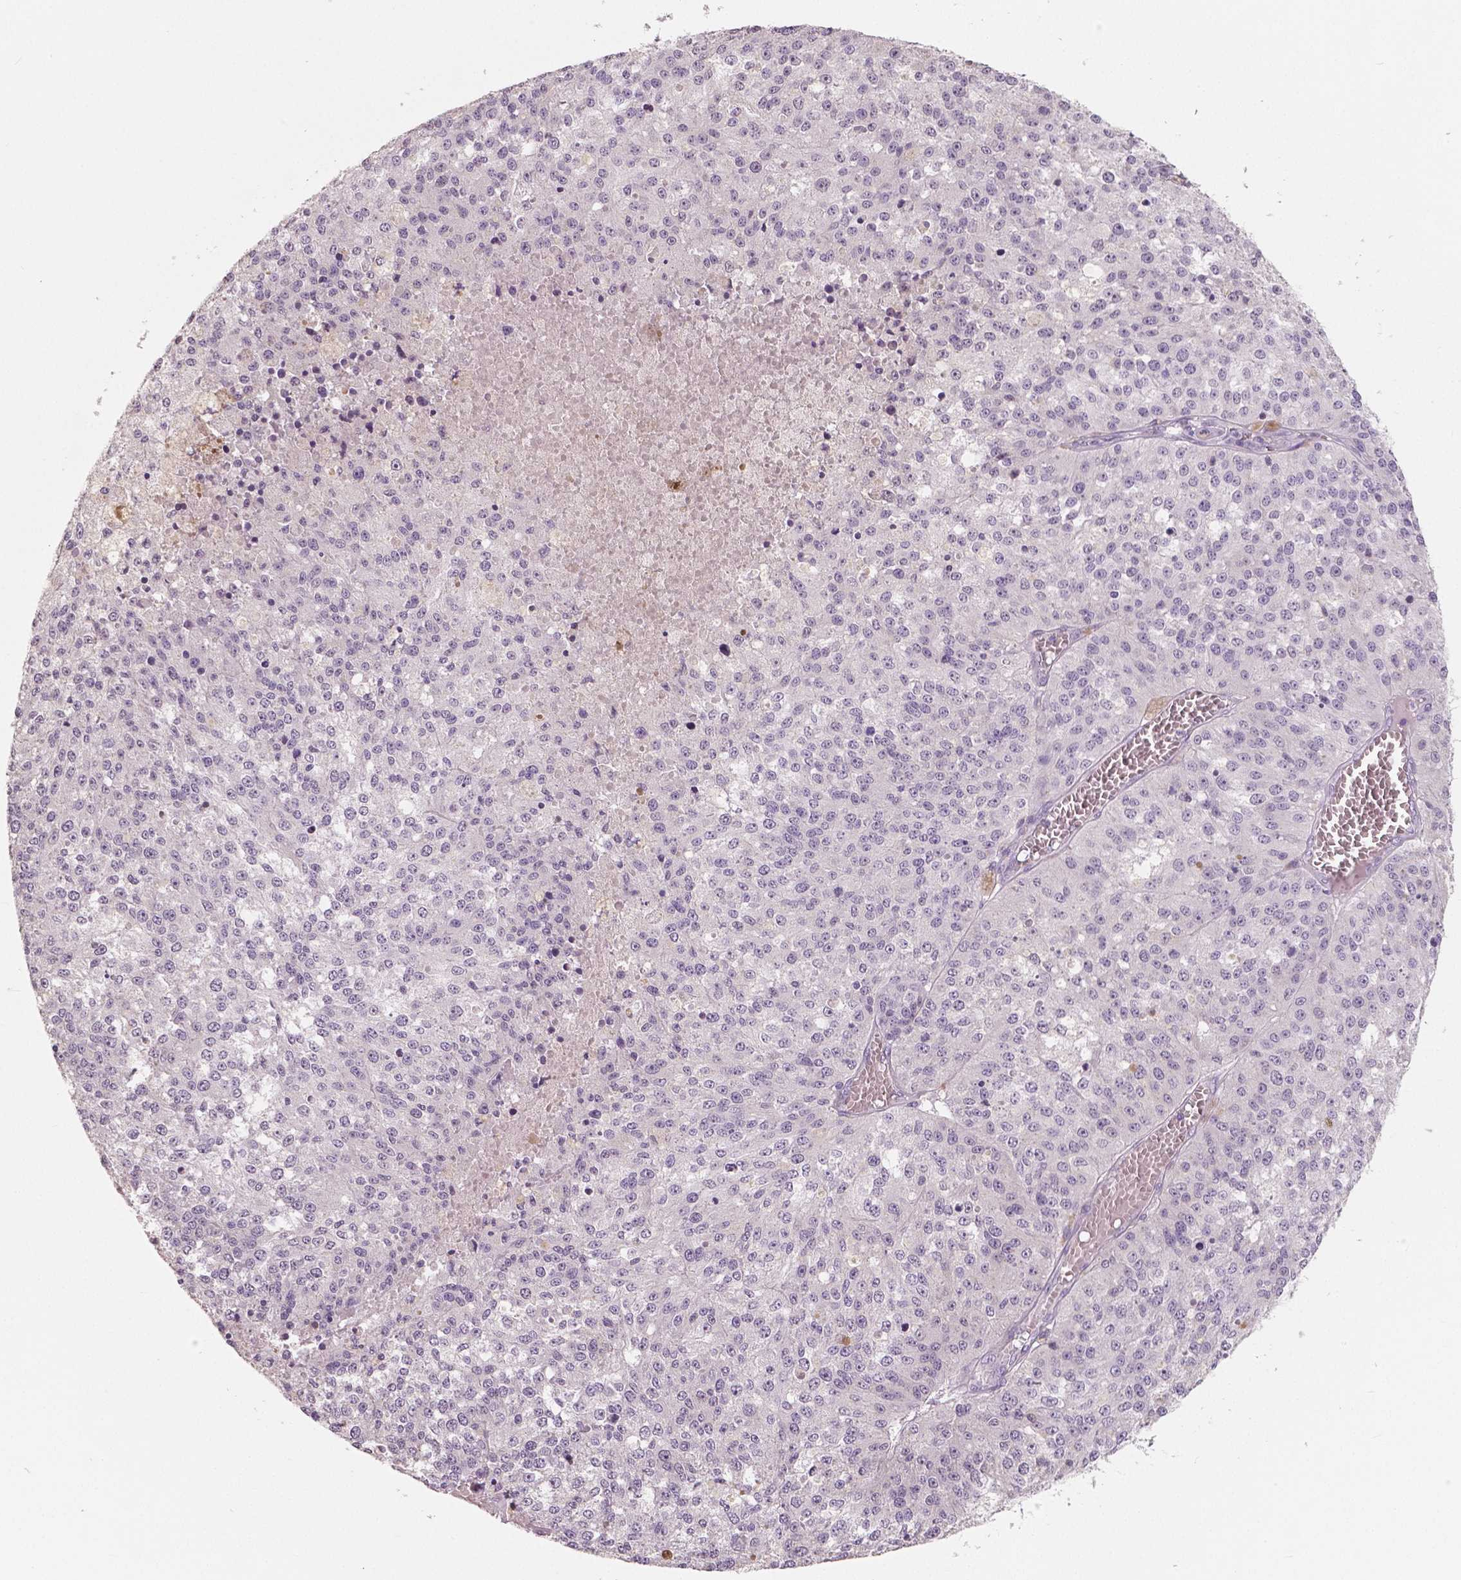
{"staining": {"intensity": "negative", "quantity": "none", "location": "none"}, "tissue": "melanoma", "cell_type": "Tumor cells", "image_type": "cancer", "snomed": [{"axis": "morphology", "description": "Malignant melanoma, Metastatic site"}, {"axis": "topography", "description": "Lymph node"}], "caption": "The immunohistochemistry photomicrograph has no significant staining in tumor cells of melanoma tissue.", "gene": "NECAB1", "patient": {"sex": "female", "age": 64}}